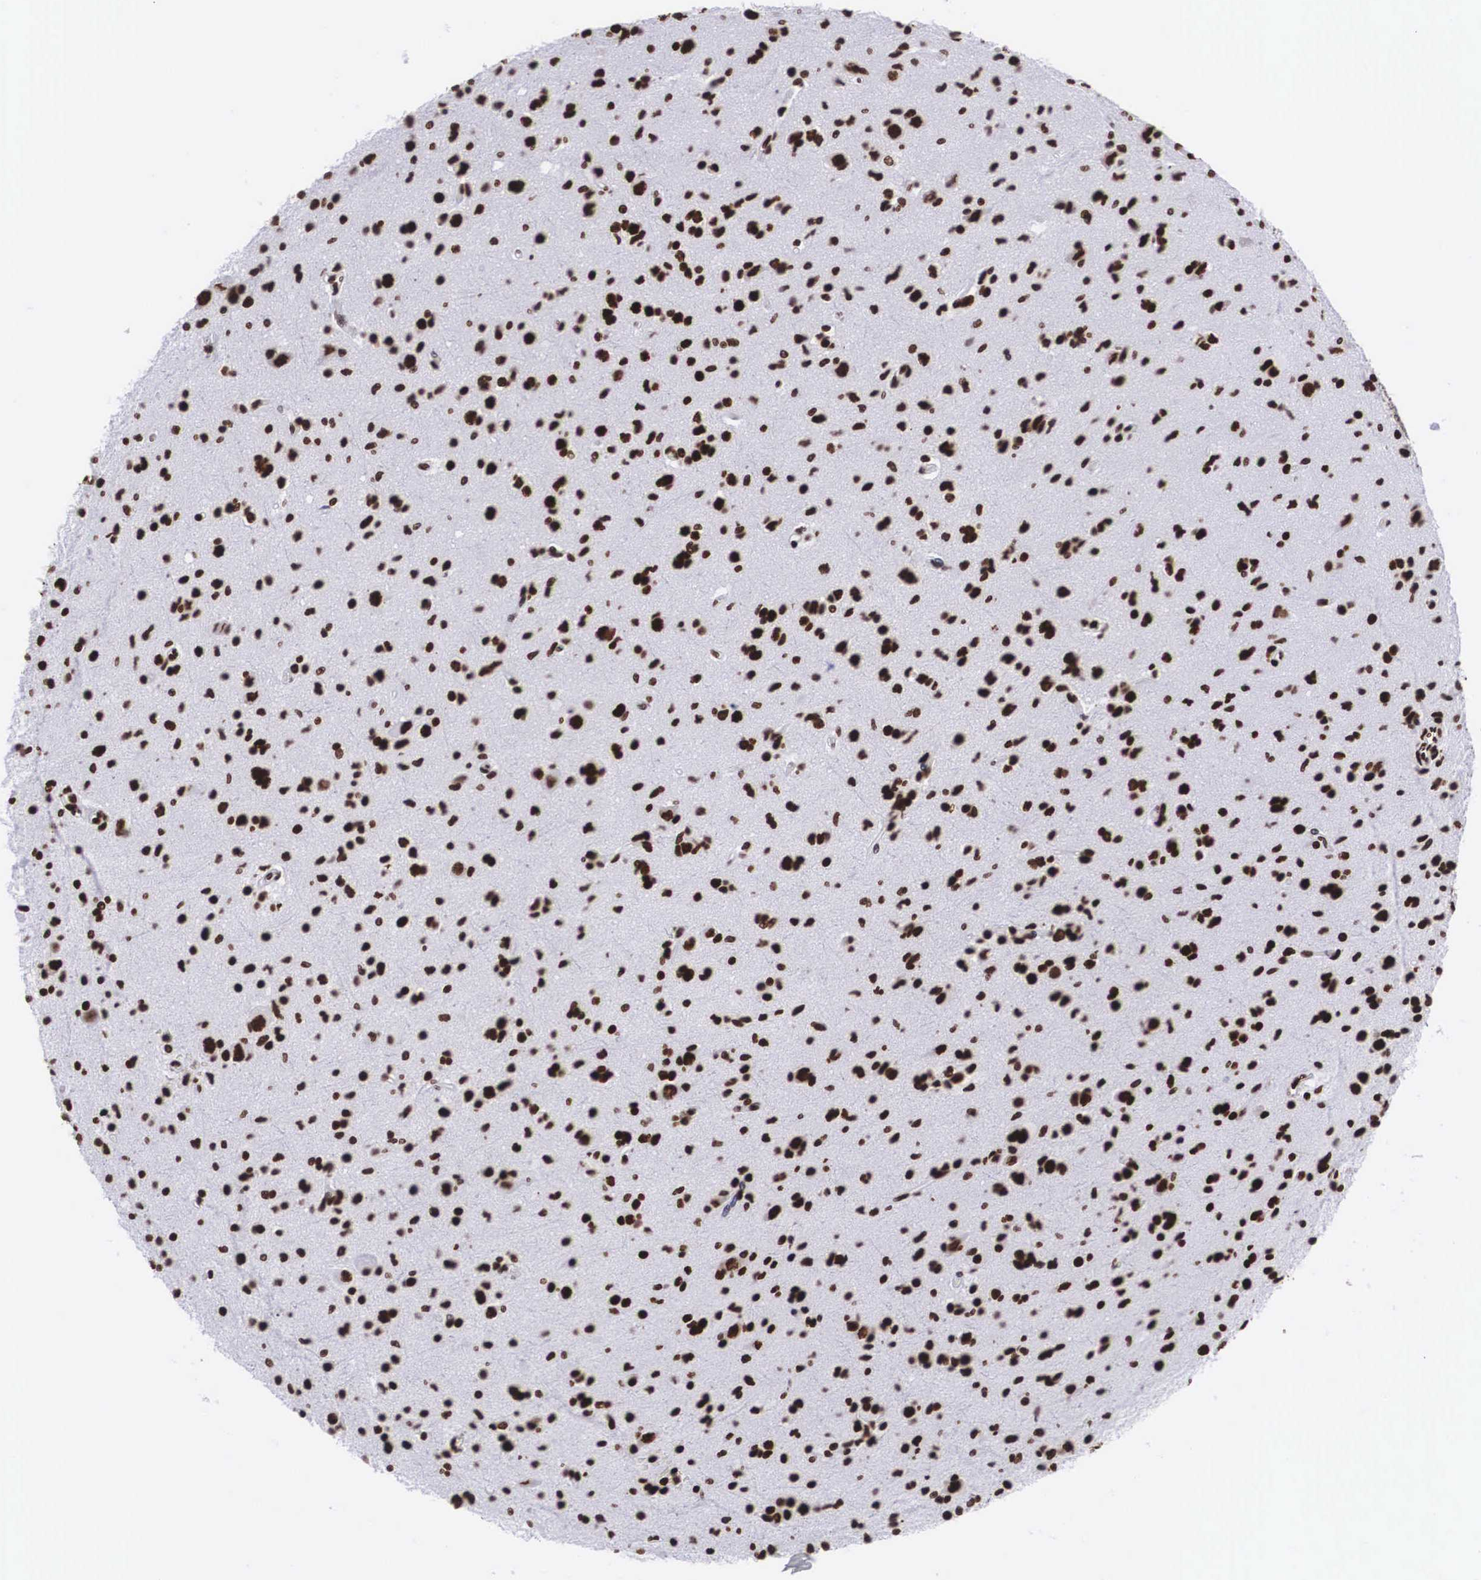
{"staining": {"intensity": "strong", "quantity": ">75%", "location": "nuclear"}, "tissue": "glioma", "cell_type": "Tumor cells", "image_type": "cancer", "snomed": [{"axis": "morphology", "description": "Glioma, malignant, Low grade"}, {"axis": "topography", "description": "Brain"}], "caption": "Brown immunohistochemical staining in human glioma reveals strong nuclear expression in approximately >75% of tumor cells. (brown staining indicates protein expression, while blue staining denotes nuclei).", "gene": "MECP2", "patient": {"sex": "female", "age": 46}}